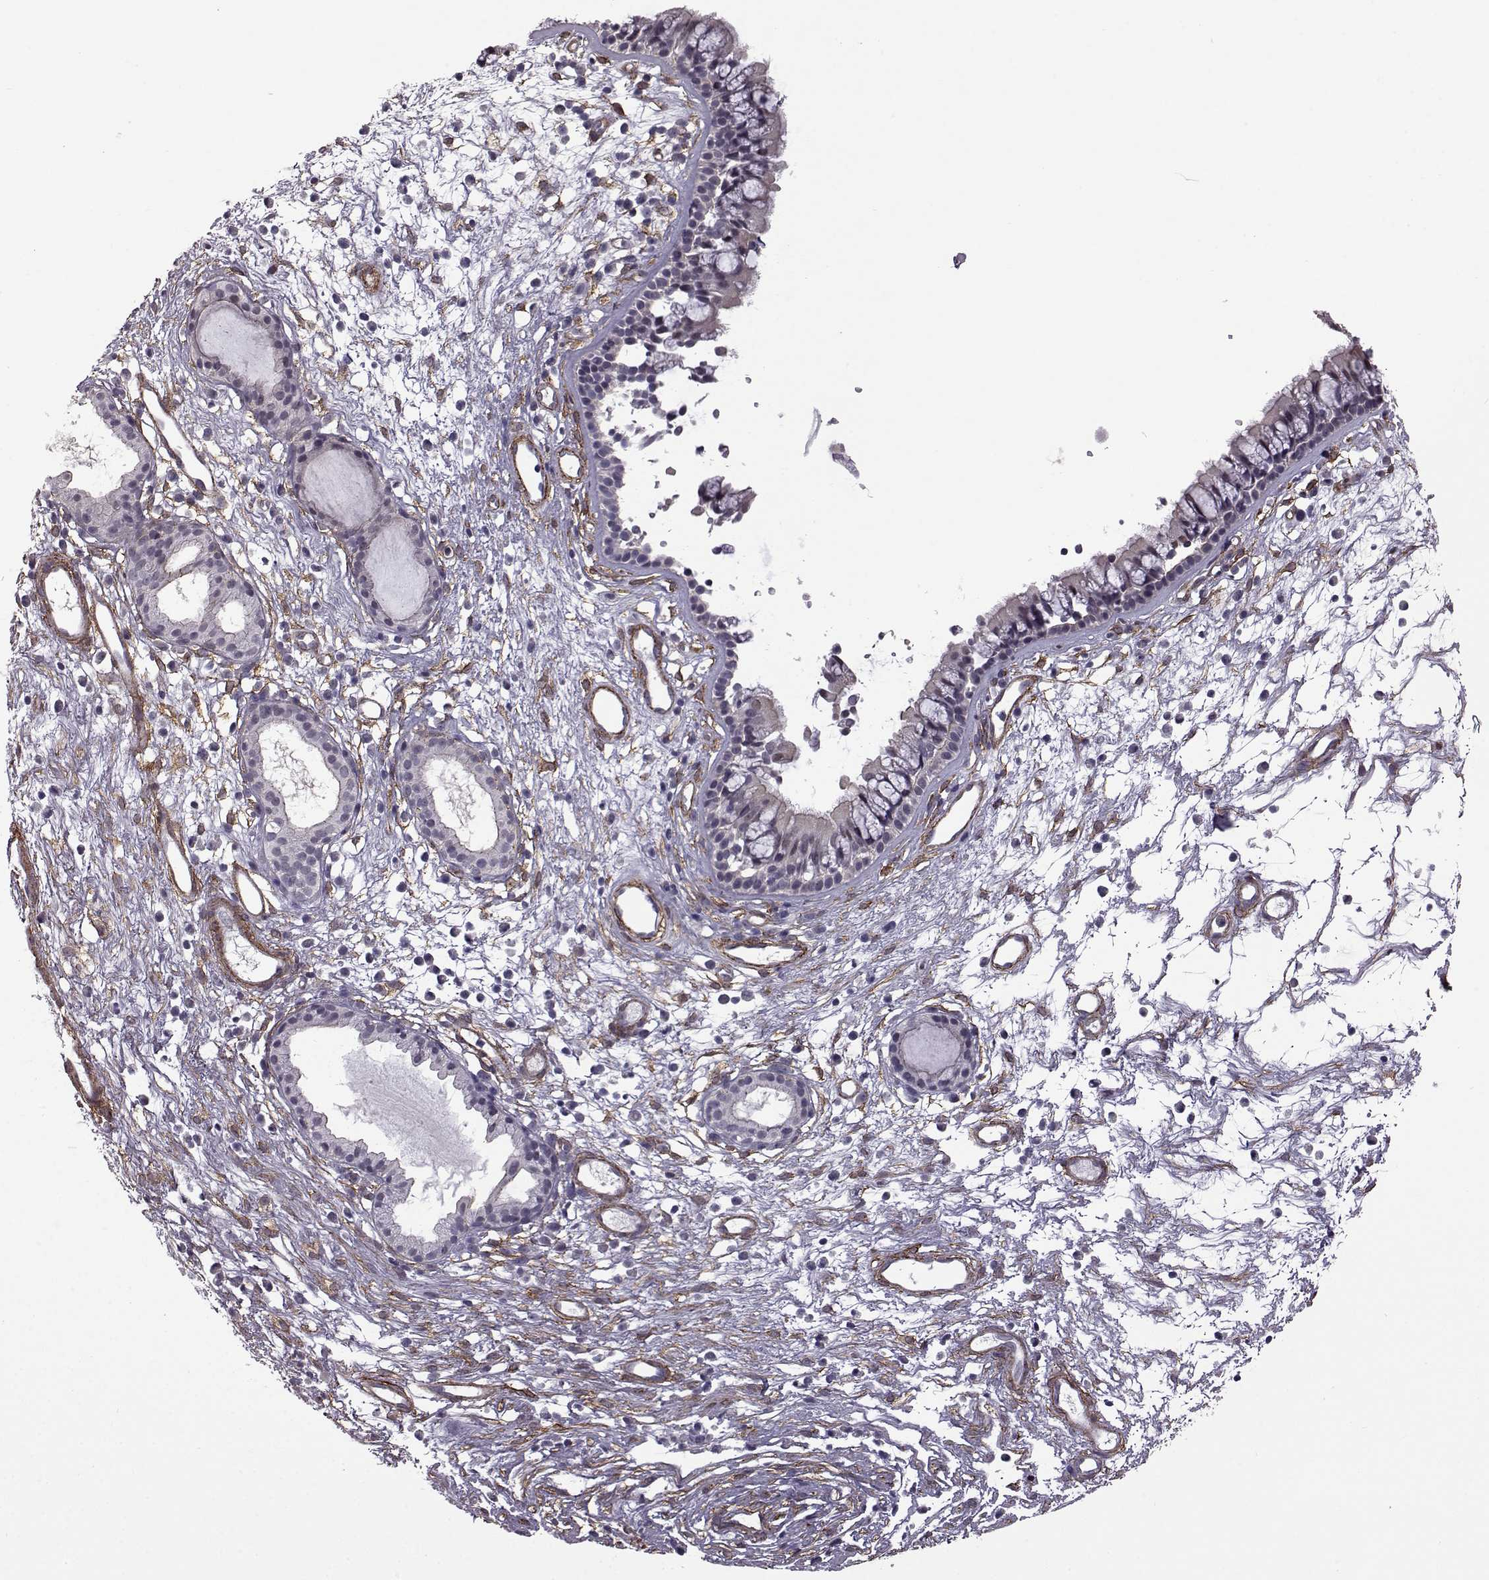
{"staining": {"intensity": "negative", "quantity": "none", "location": "none"}, "tissue": "nasopharynx", "cell_type": "Respiratory epithelial cells", "image_type": "normal", "snomed": [{"axis": "morphology", "description": "Normal tissue, NOS"}, {"axis": "topography", "description": "Nasopharynx"}], "caption": "A photomicrograph of human nasopharynx is negative for staining in respiratory epithelial cells. (DAB (3,3'-diaminobenzidine) IHC, high magnification).", "gene": "SYNPO2", "patient": {"sex": "male", "age": 77}}